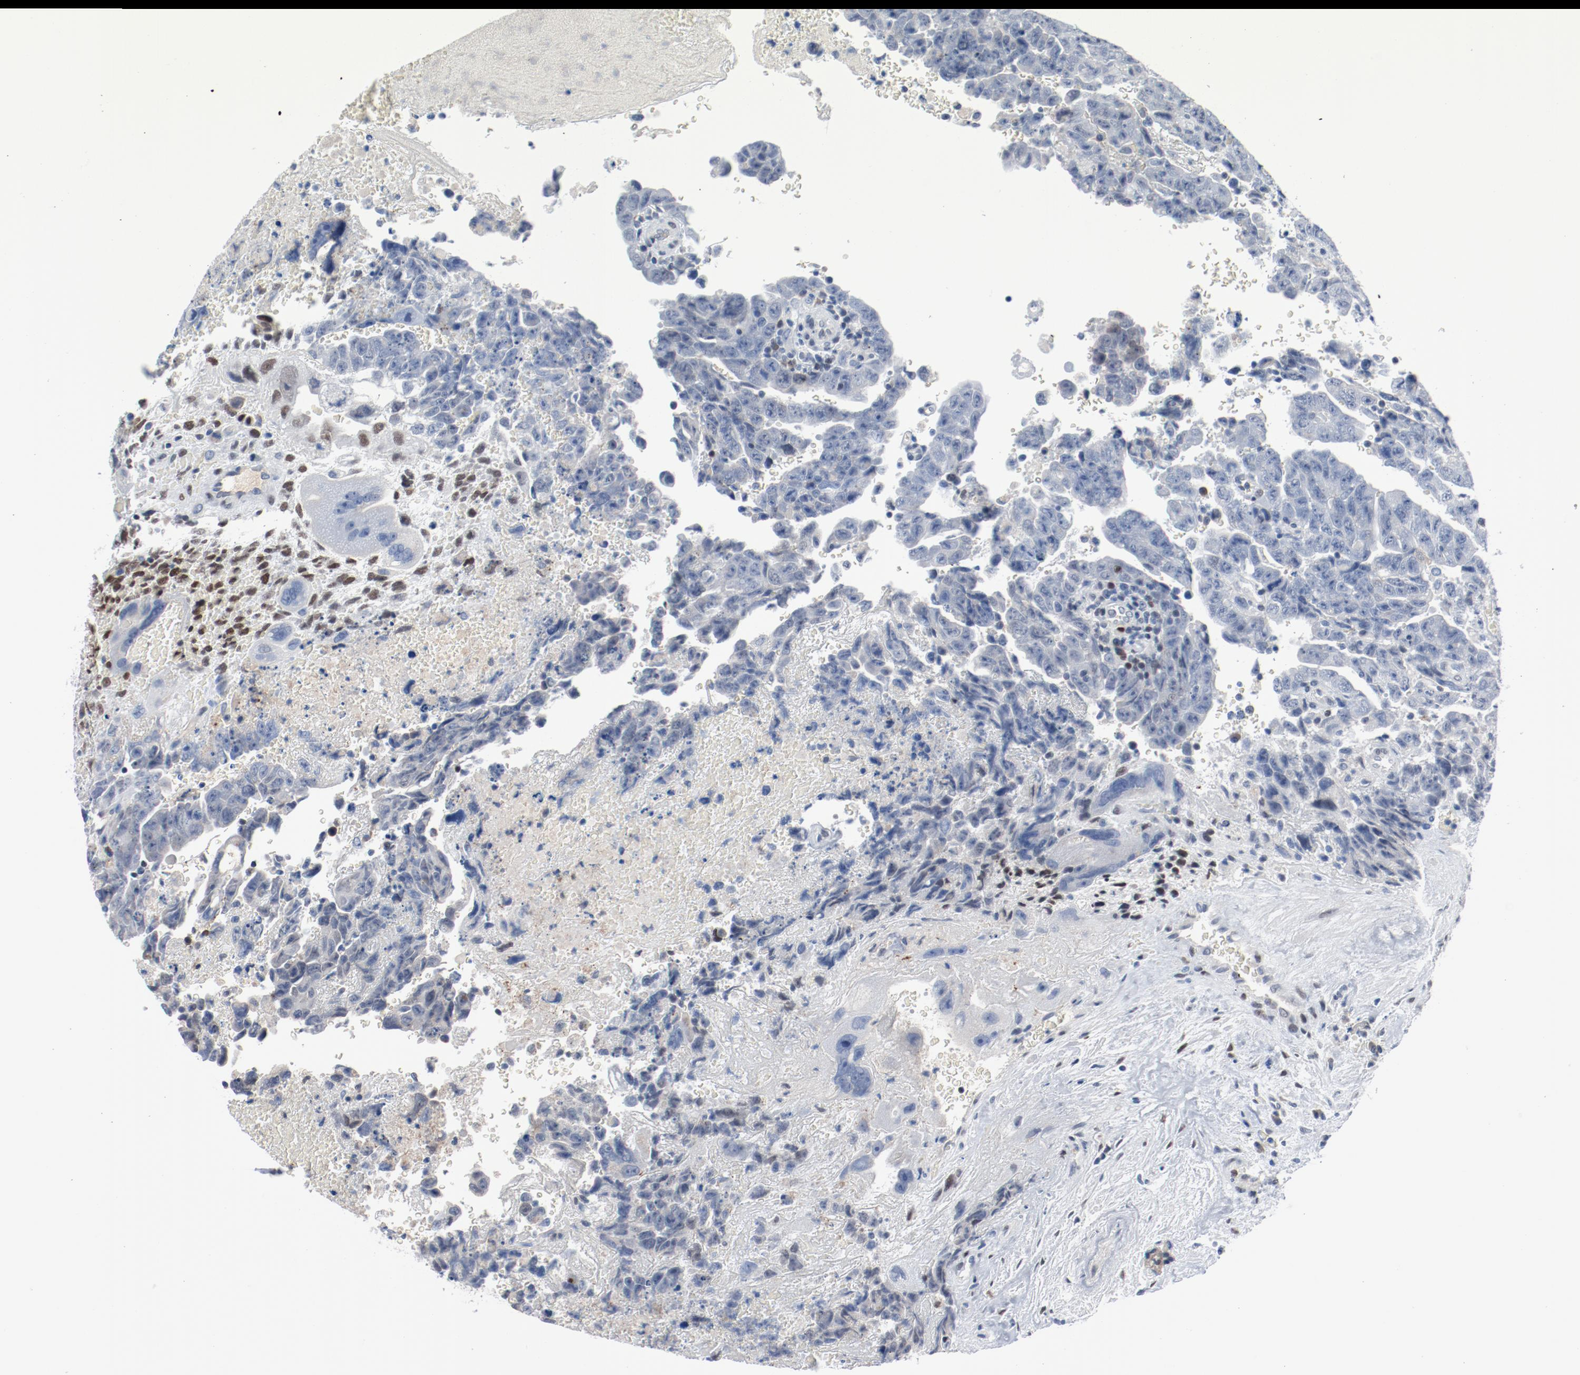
{"staining": {"intensity": "negative", "quantity": "none", "location": "none"}, "tissue": "testis cancer", "cell_type": "Tumor cells", "image_type": "cancer", "snomed": [{"axis": "morphology", "description": "Carcinoma, Embryonal, NOS"}, {"axis": "topography", "description": "Testis"}], "caption": "A high-resolution image shows immunohistochemistry (IHC) staining of testis embryonal carcinoma, which demonstrates no significant positivity in tumor cells.", "gene": "FOXP1", "patient": {"sex": "male", "age": 28}}